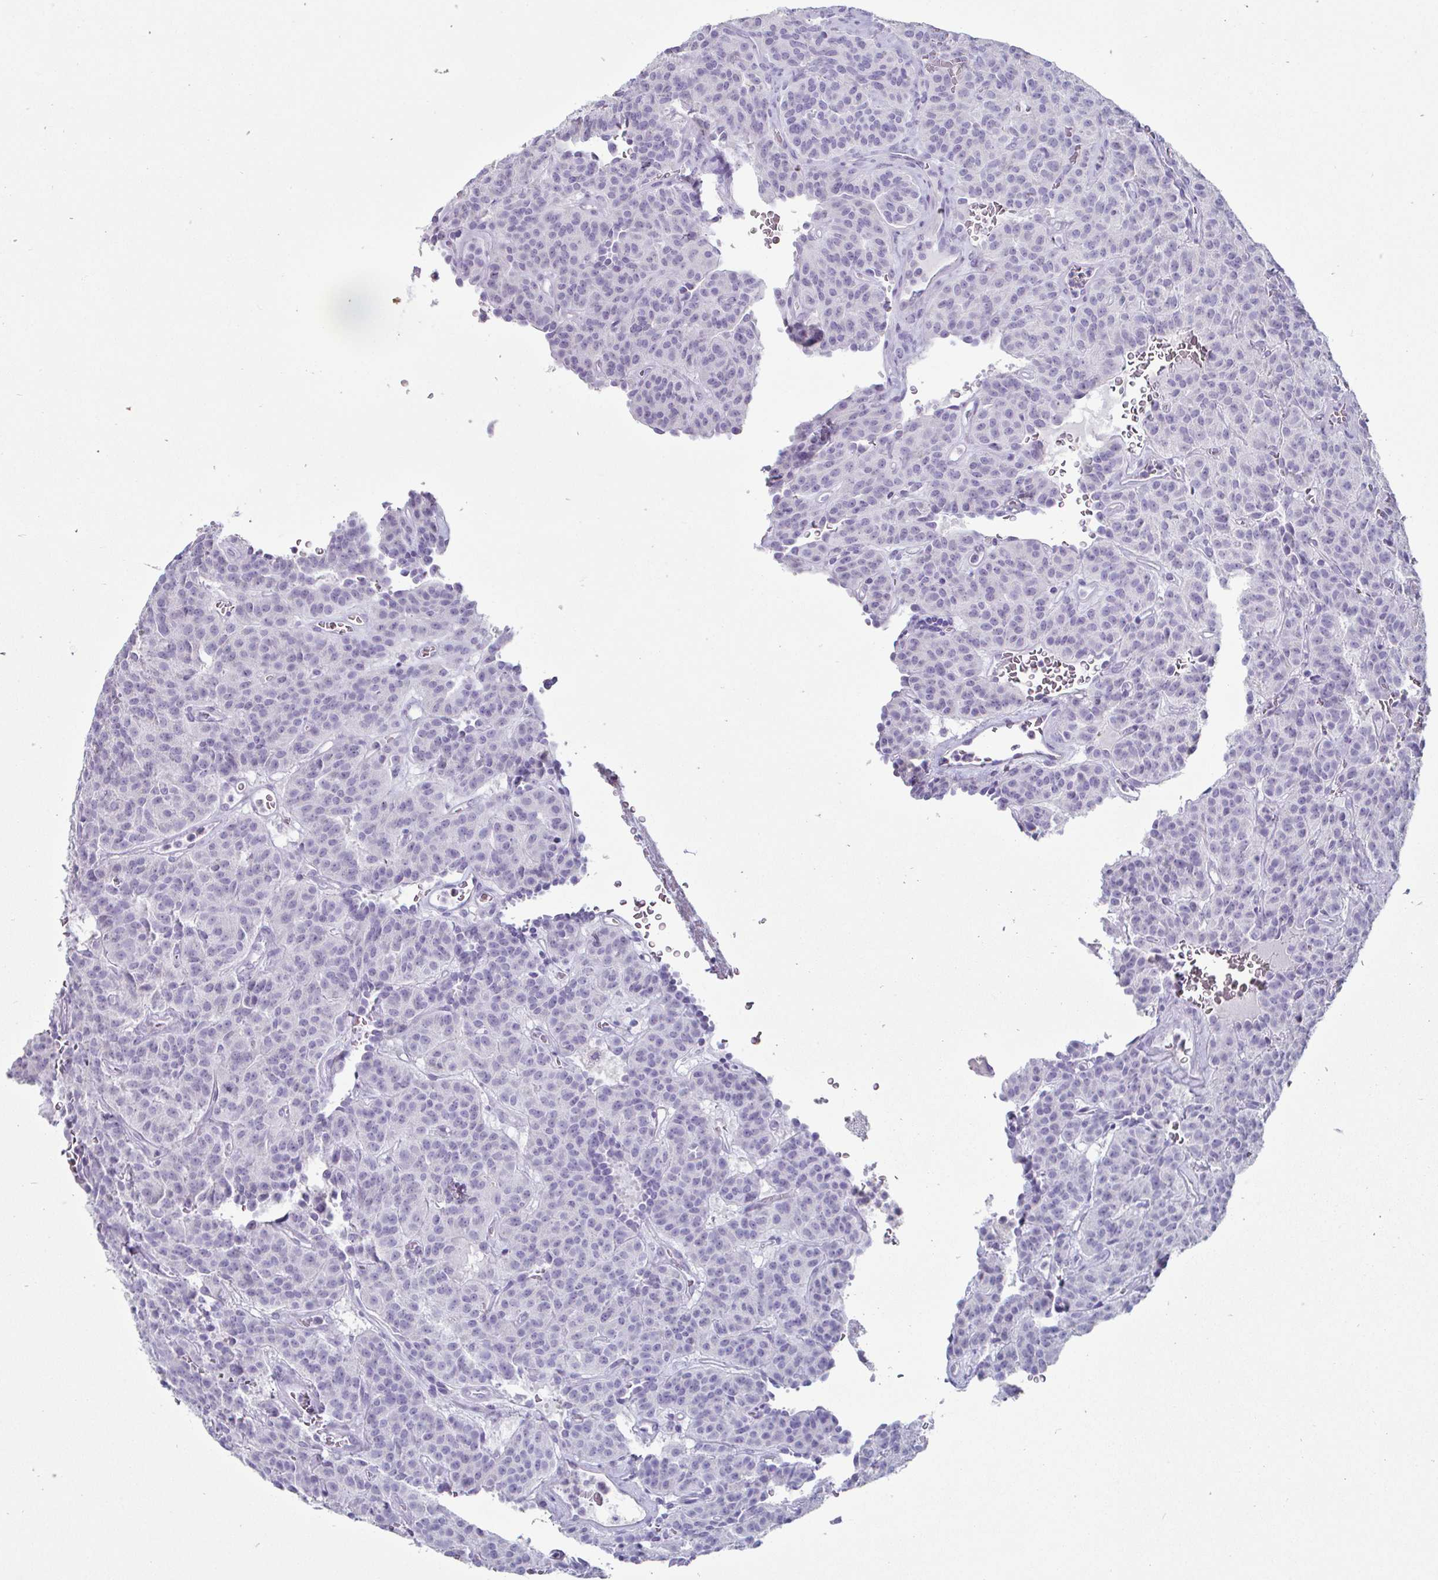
{"staining": {"intensity": "negative", "quantity": "none", "location": "none"}, "tissue": "carcinoid", "cell_type": "Tumor cells", "image_type": "cancer", "snomed": [{"axis": "morphology", "description": "Carcinoid, malignant, NOS"}, {"axis": "topography", "description": "Lung"}], "caption": "Immunohistochemistry (IHC) micrograph of neoplastic tissue: carcinoid stained with DAB displays no significant protein expression in tumor cells.", "gene": "CREG2", "patient": {"sex": "female", "age": 61}}